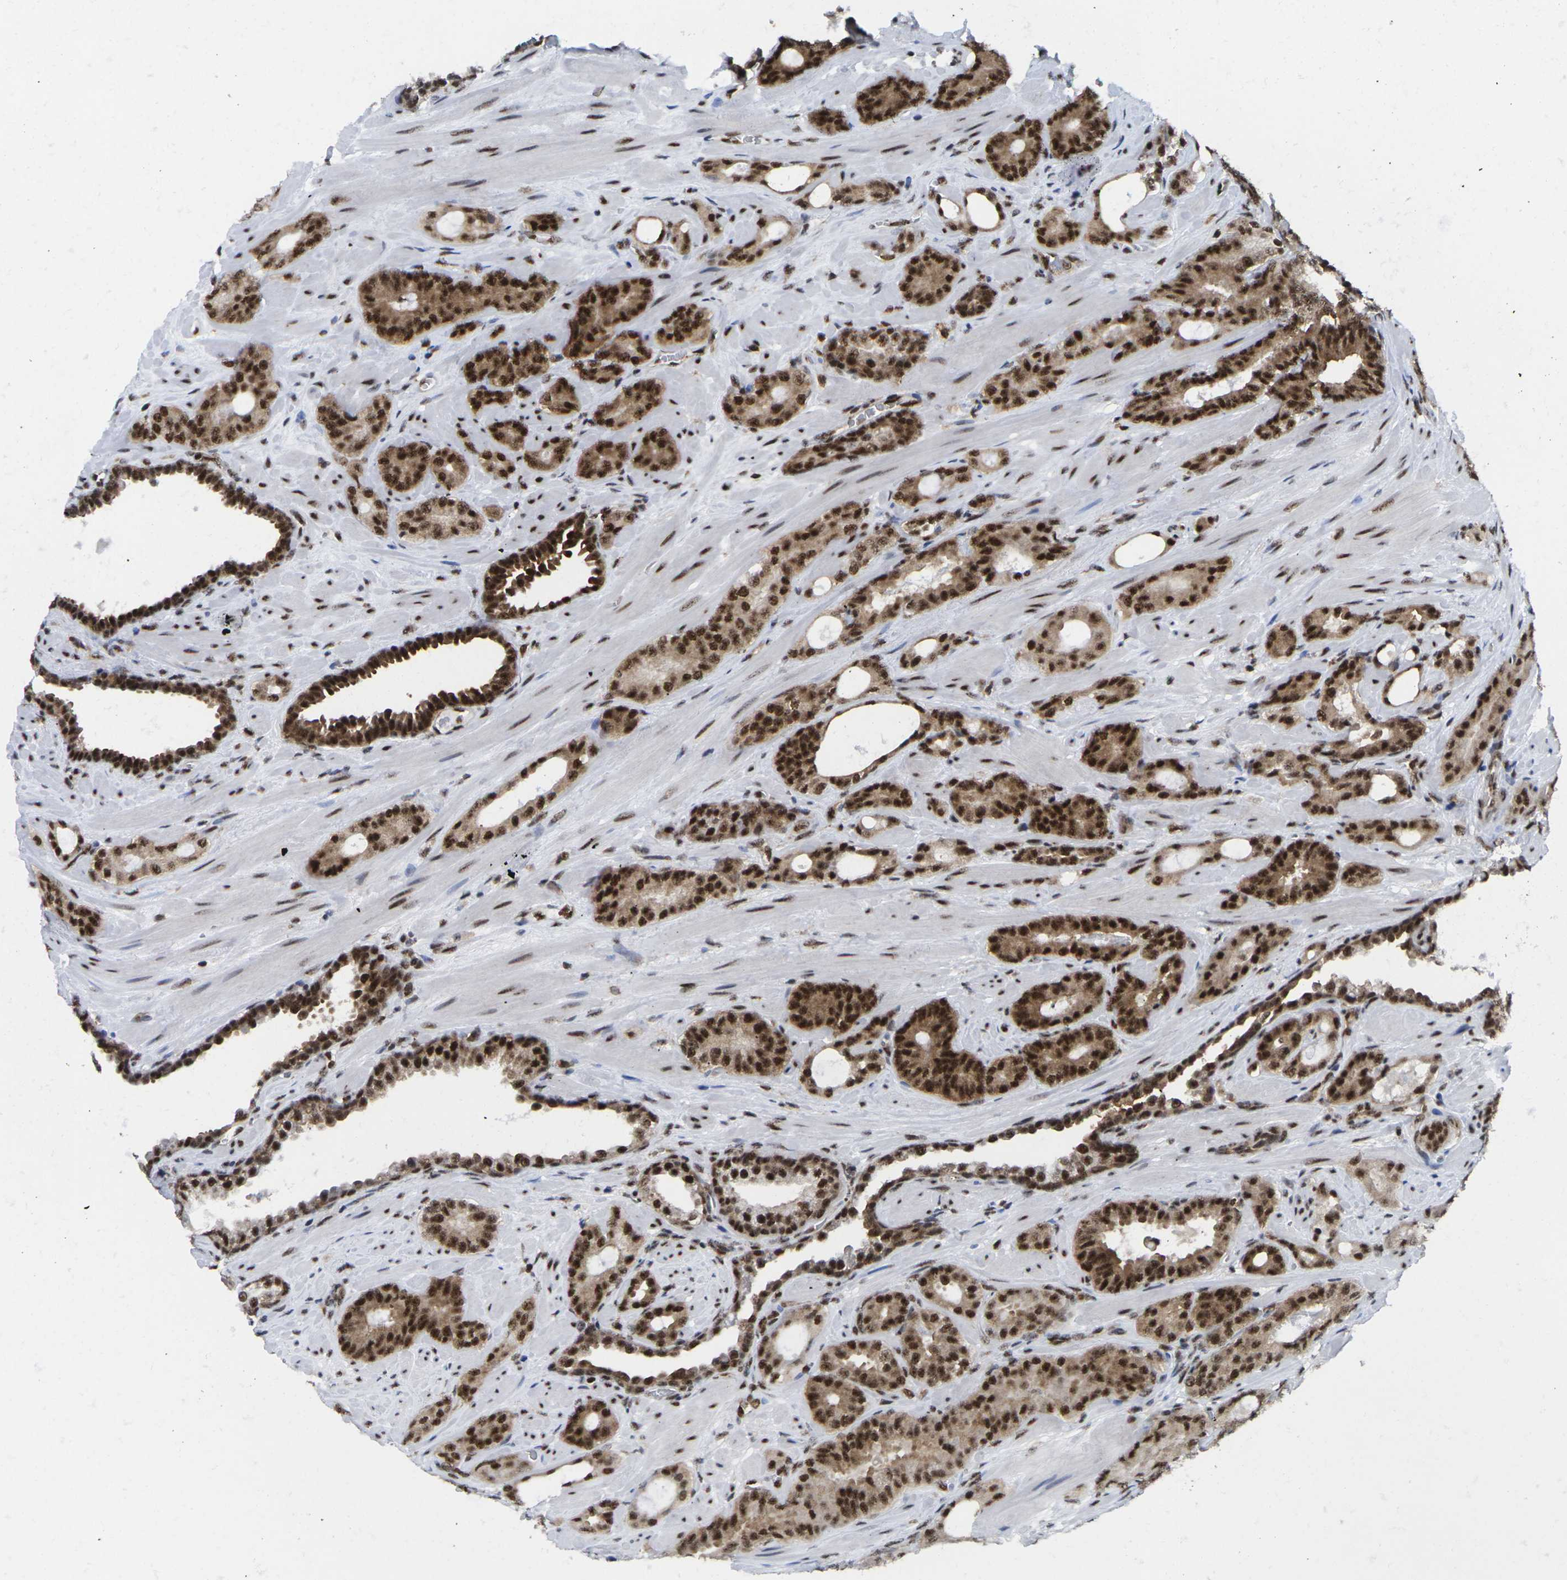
{"staining": {"intensity": "strong", "quantity": ">75%", "location": "cytoplasmic/membranous,nuclear"}, "tissue": "prostate cancer", "cell_type": "Tumor cells", "image_type": "cancer", "snomed": [{"axis": "morphology", "description": "Adenocarcinoma, Low grade"}, {"axis": "topography", "description": "Prostate"}], "caption": "IHC (DAB (3,3'-diaminobenzidine)) staining of prostate cancer shows strong cytoplasmic/membranous and nuclear protein staining in approximately >75% of tumor cells.", "gene": "MAGOH", "patient": {"sex": "male", "age": 63}}